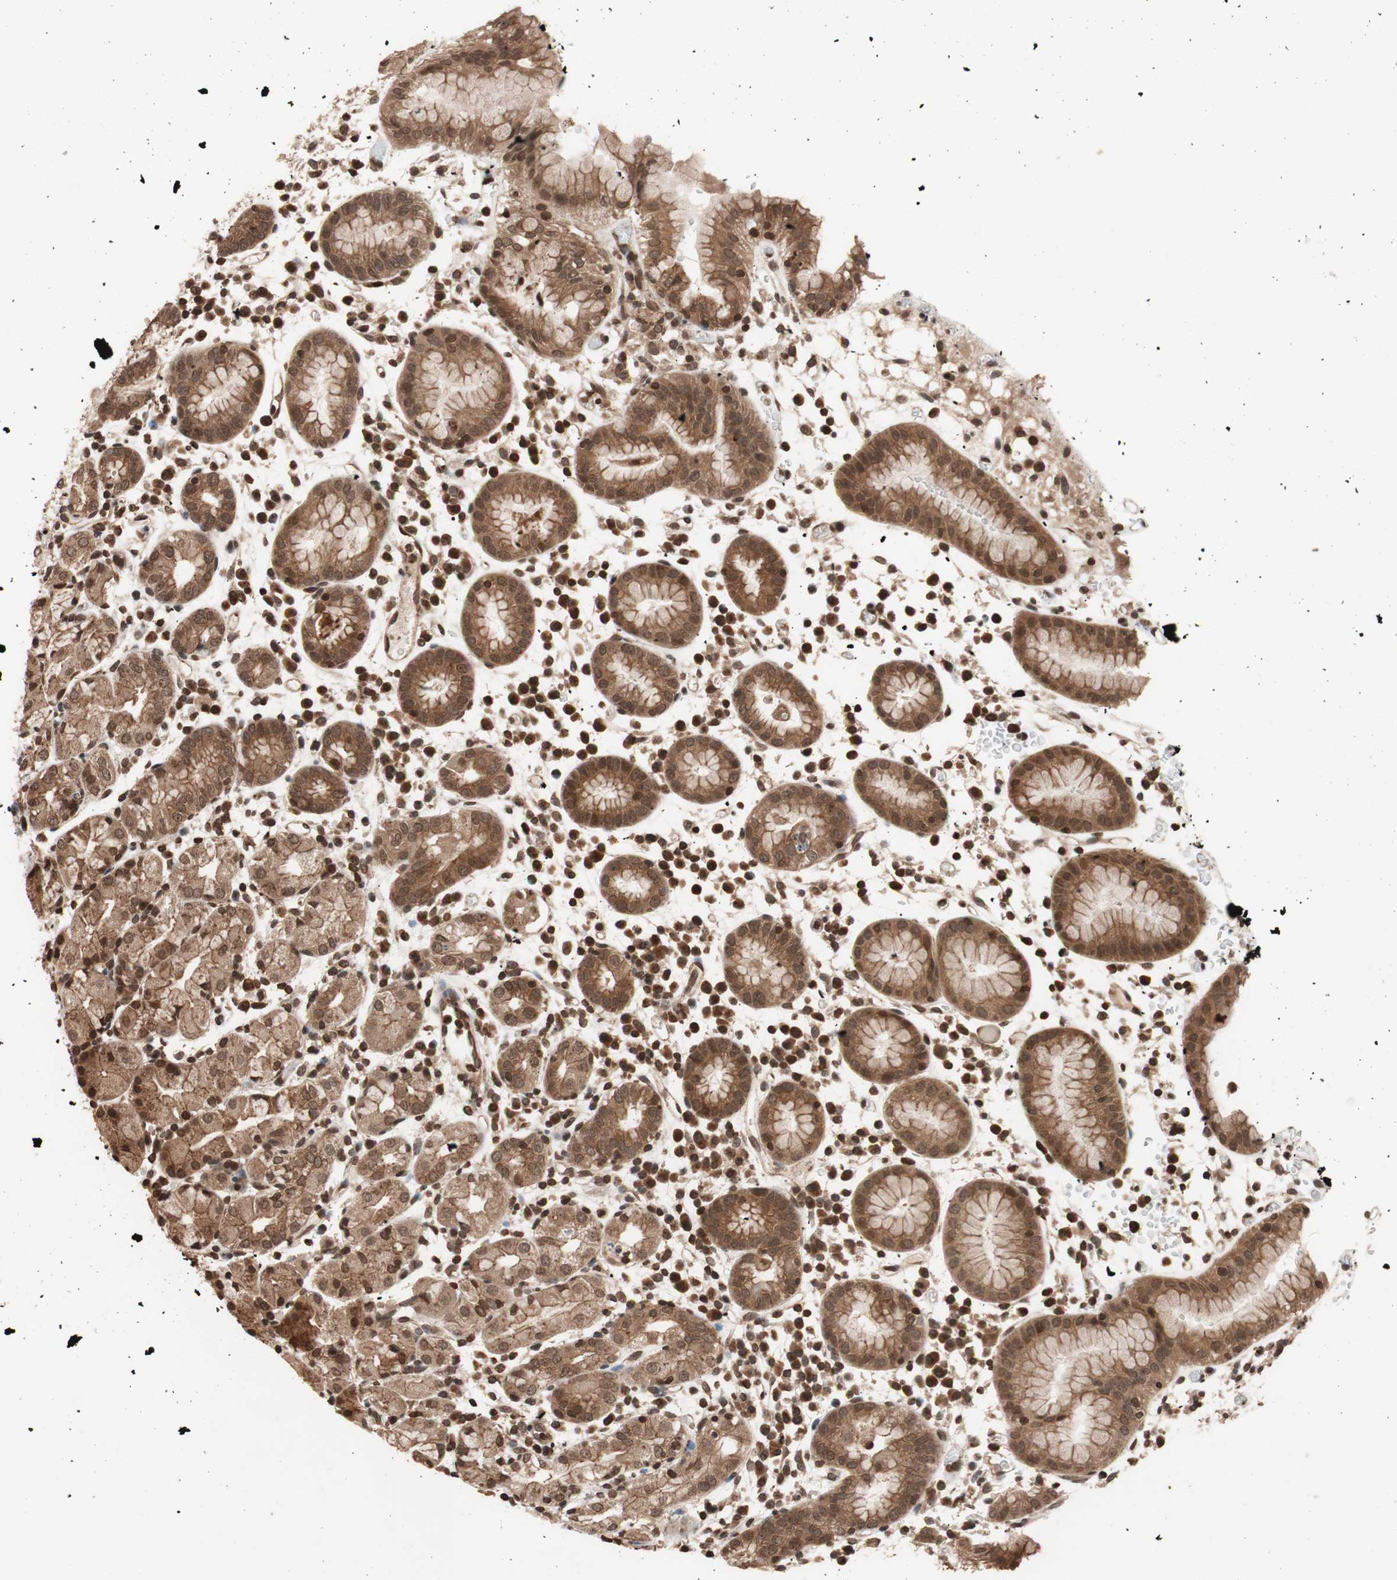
{"staining": {"intensity": "strong", "quantity": ">75%", "location": "cytoplasmic/membranous,nuclear"}, "tissue": "stomach", "cell_type": "Glandular cells", "image_type": "normal", "snomed": [{"axis": "morphology", "description": "Normal tissue, NOS"}, {"axis": "topography", "description": "Stomach"}, {"axis": "topography", "description": "Stomach, lower"}], "caption": "High-power microscopy captured an IHC photomicrograph of normal stomach, revealing strong cytoplasmic/membranous,nuclear staining in approximately >75% of glandular cells.", "gene": "ZFC3H1", "patient": {"sex": "female", "age": 75}}